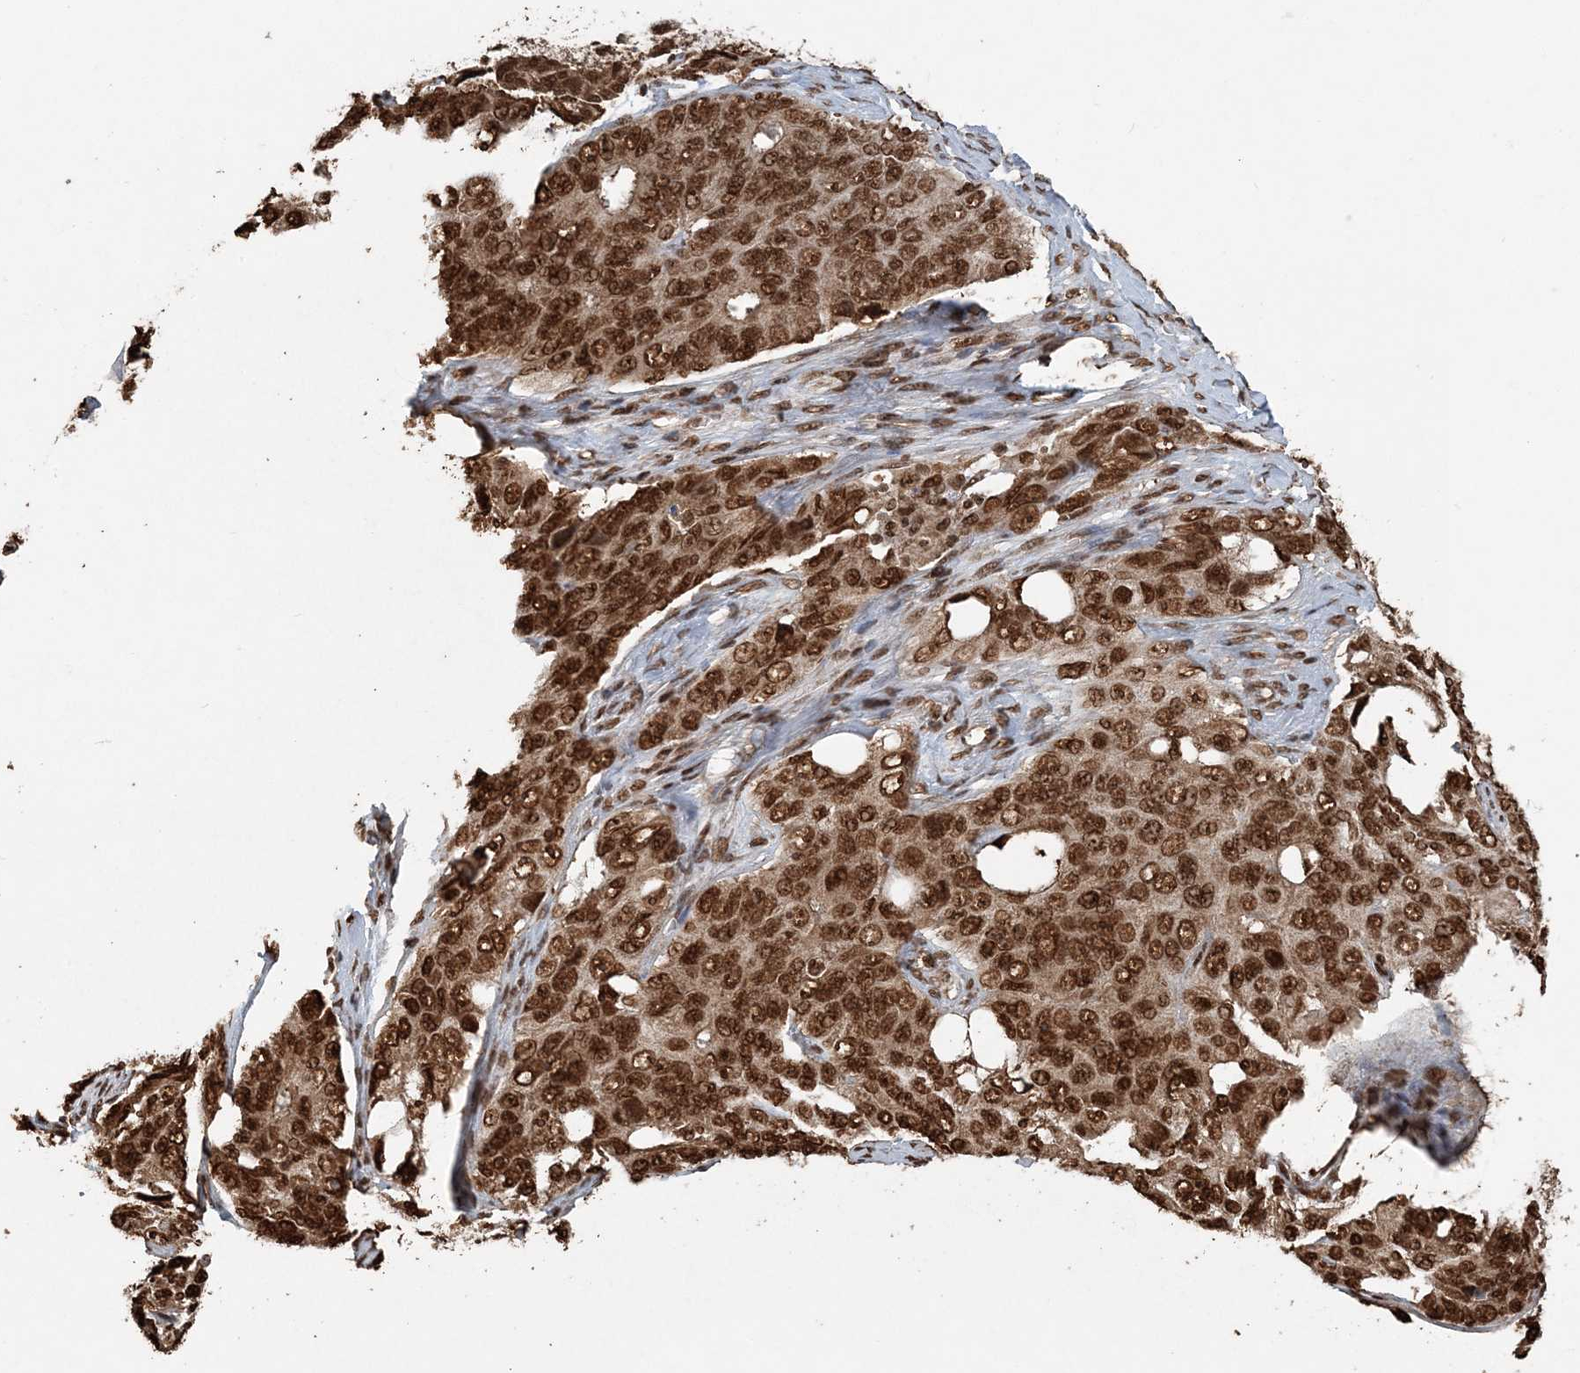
{"staining": {"intensity": "moderate", "quantity": ">75%", "location": "nuclear"}, "tissue": "ovarian cancer", "cell_type": "Tumor cells", "image_type": "cancer", "snomed": [{"axis": "morphology", "description": "Carcinoma, endometroid"}, {"axis": "topography", "description": "Ovary"}], "caption": "Protein expression by IHC reveals moderate nuclear positivity in approximately >75% of tumor cells in endometroid carcinoma (ovarian). (DAB (3,3'-diaminobenzidine) = brown stain, brightfield microscopy at high magnification).", "gene": "ARHGAP35", "patient": {"sex": "female", "age": 51}}